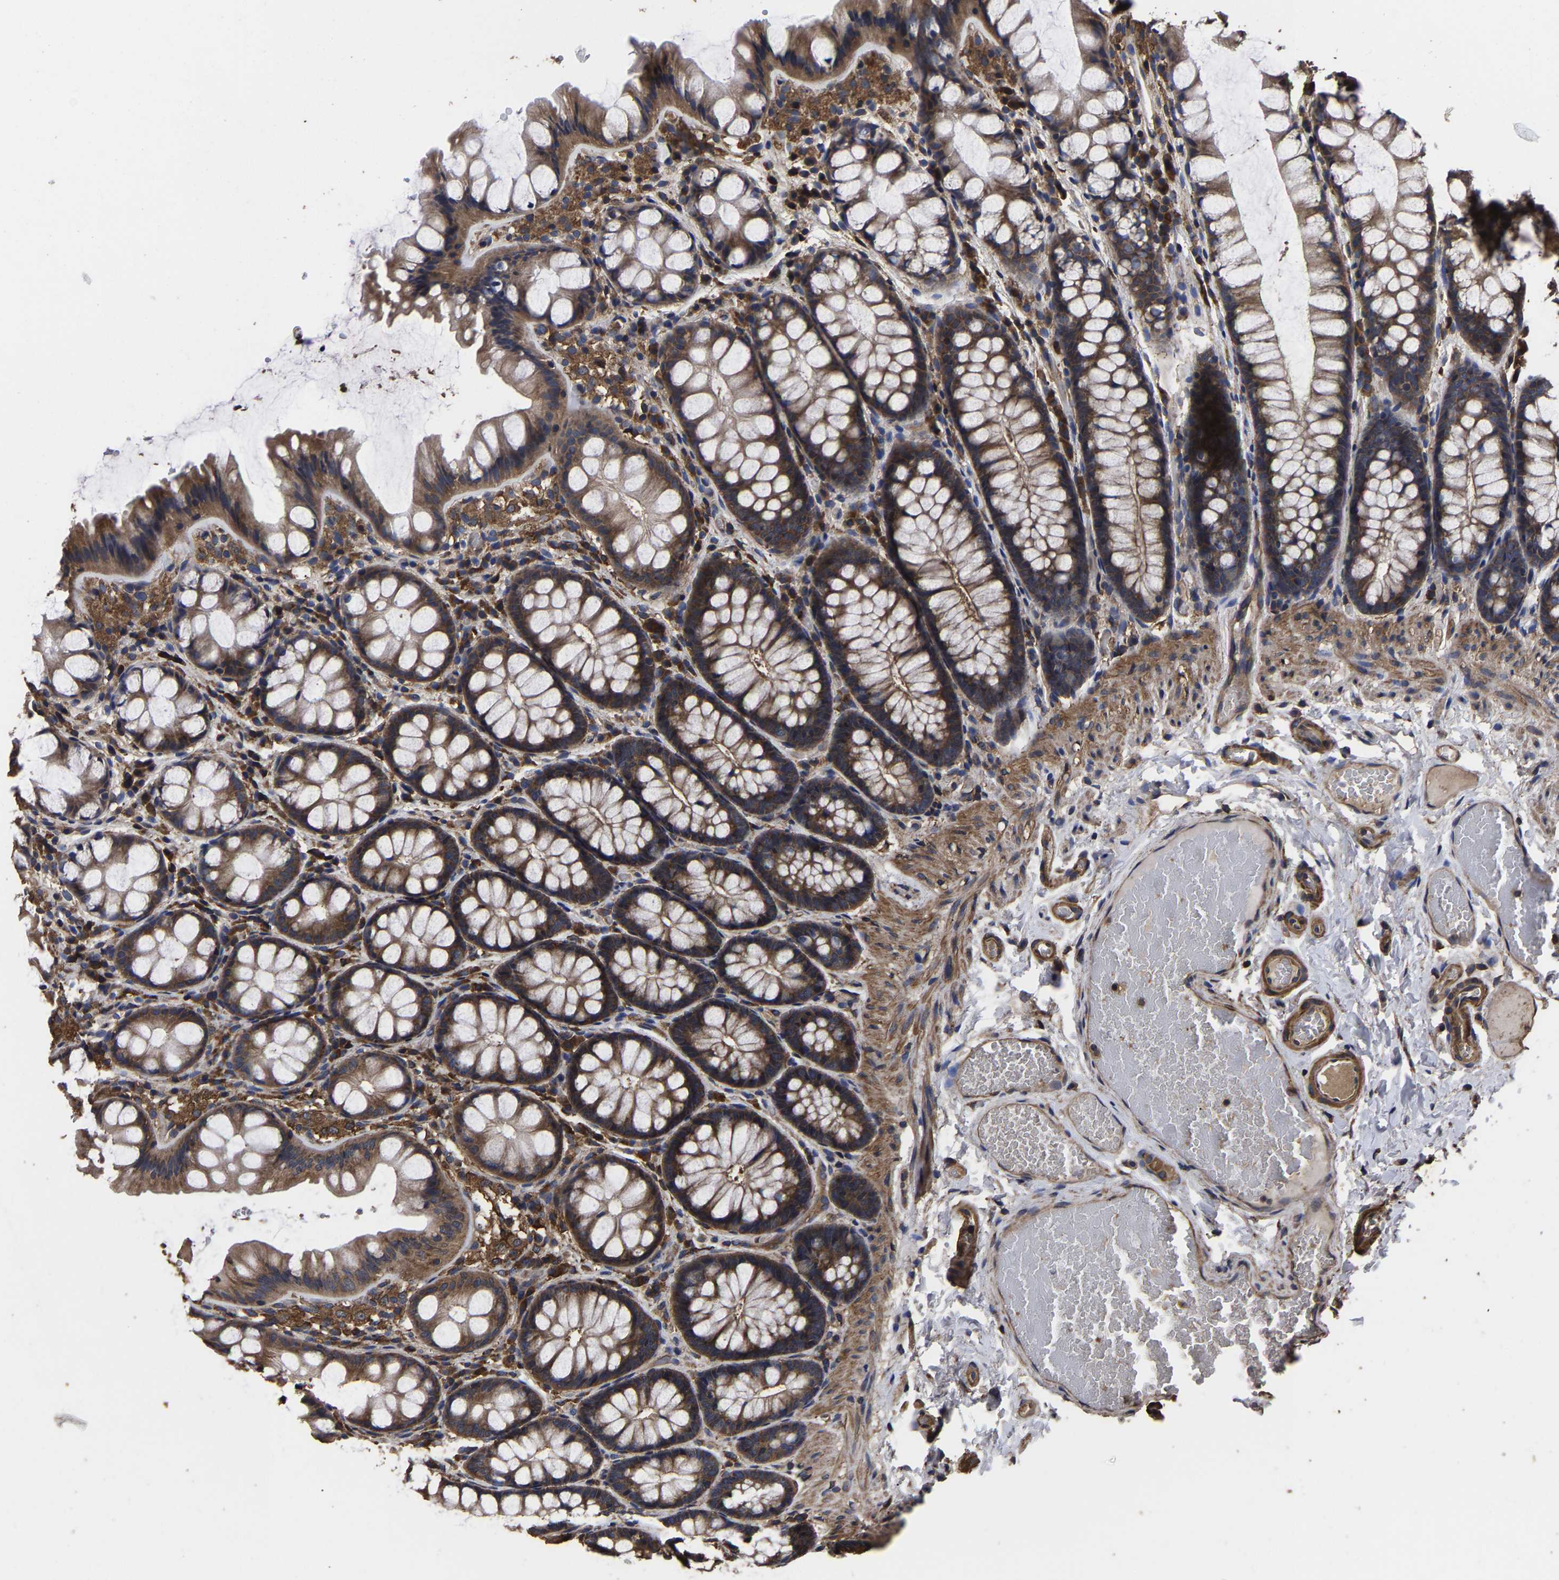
{"staining": {"intensity": "moderate", "quantity": ">75%", "location": "cytoplasmic/membranous"}, "tissue": "colon", "cell_type": "Endothelial cells", "image_type": "normal", "snomed": [{"axis": "morphology", "description": "Normal tissue, NOS"}, {"axis": "topography", "description": "Colon"}], "caption": "Endothelial cells demonstrate medium levels of moderate cytoplasmic/membranous expression in approximately >75% of cells in normal colon.", "gene": "ITCH", "patient": {"sex": "male", "age": 47}}